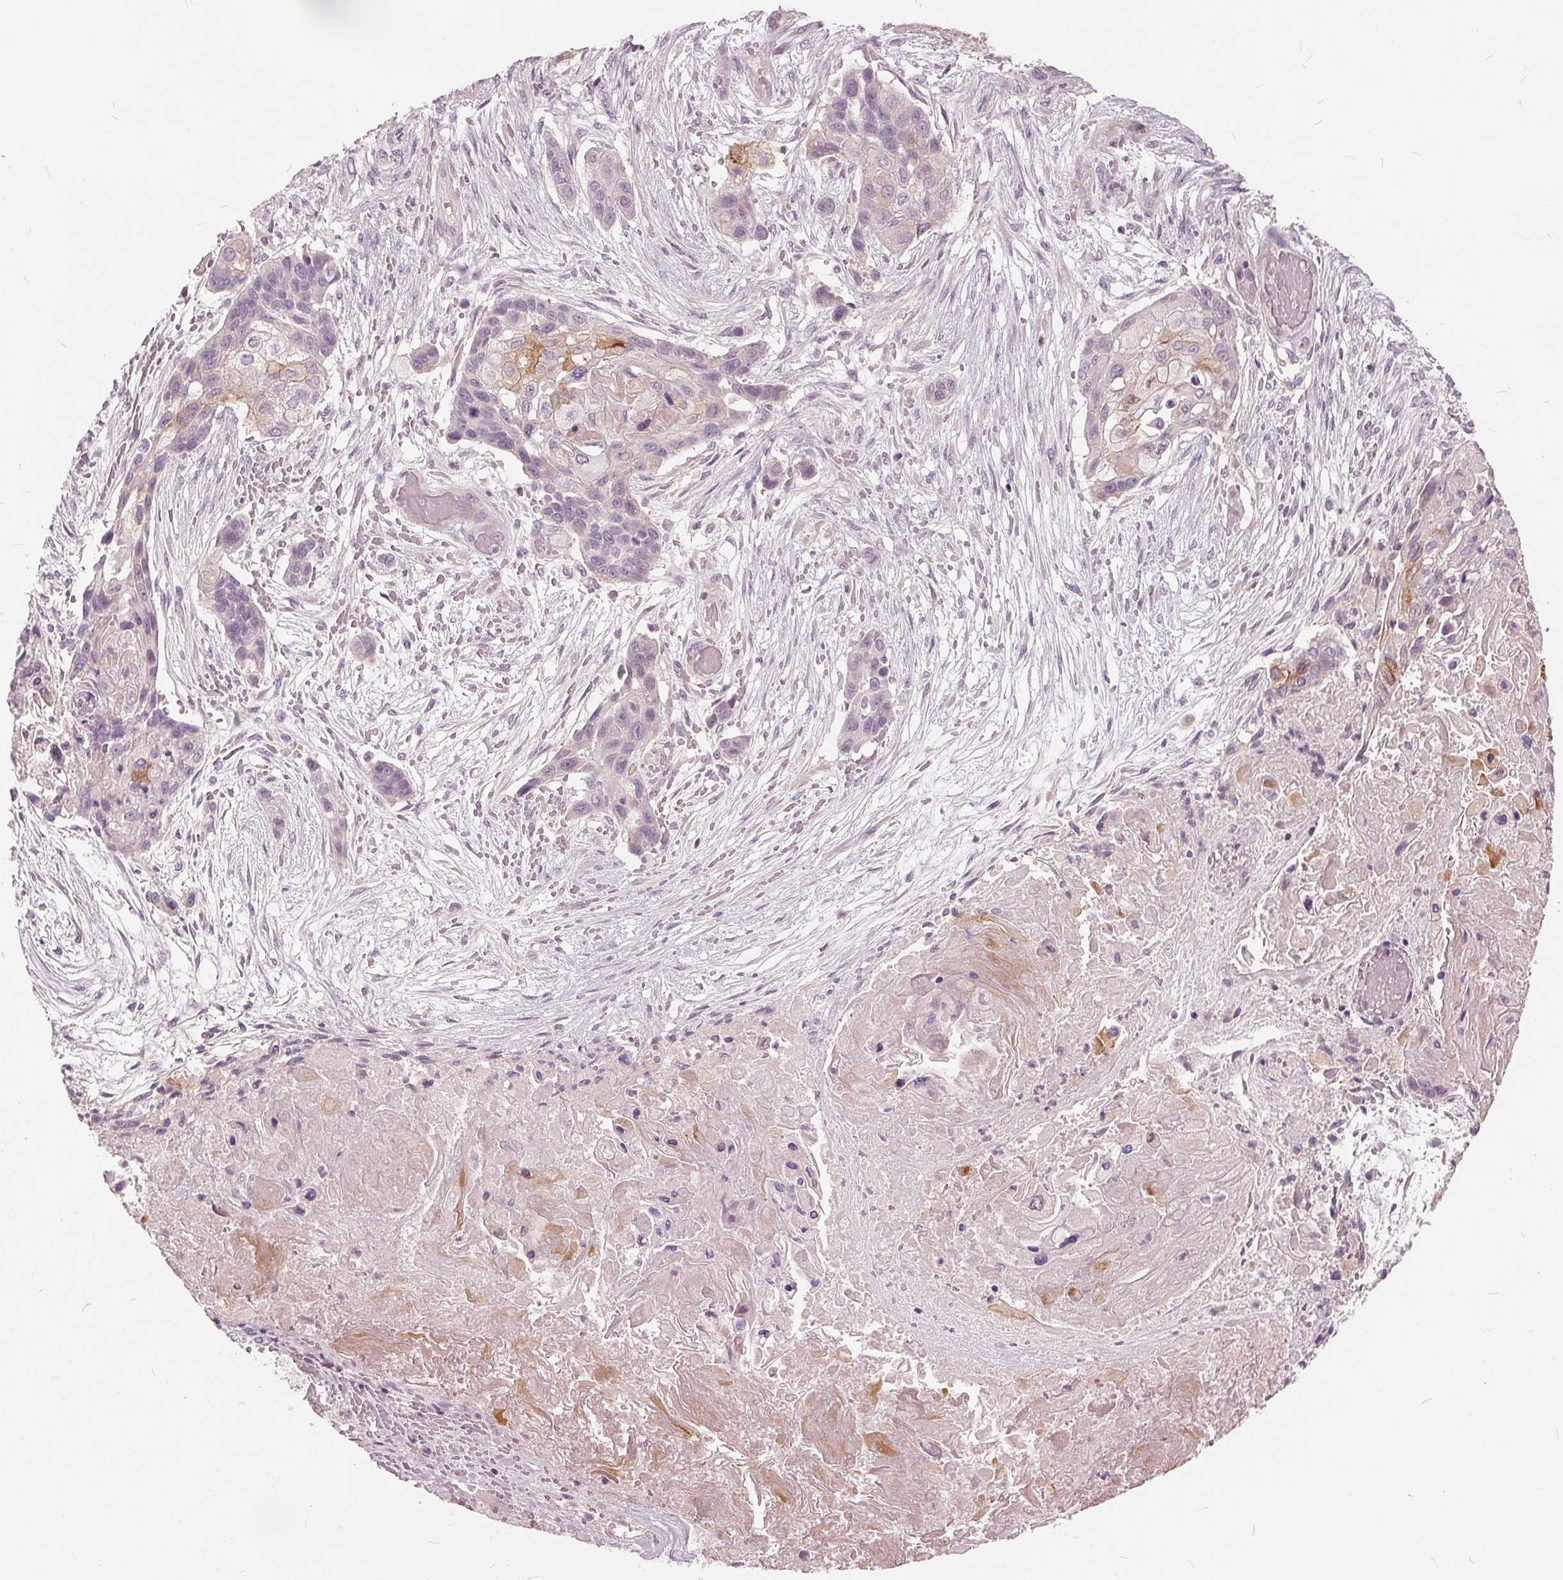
{"staining": {"intensity": "strong", "quantity": "<25%", "location": "cytoplasmic/membranous"}, "tissue": "lung cancer", "cell_type": "Tumor cells", "image_type": "cancer", "snomed": [{"axis": "morphology", "description": "Squamous cell carcinoma, NOS"}, {"axis": "topography", "description": "Lung"}], "caption": "Tumor cells reveal medium levels of strong cytoplasmic/membranous positivity in approximately <25% of cells in lung cancer (squamous cell carcinoma).", "gene": "KLK13", "patient": {"sex": "male", "age": 69}}